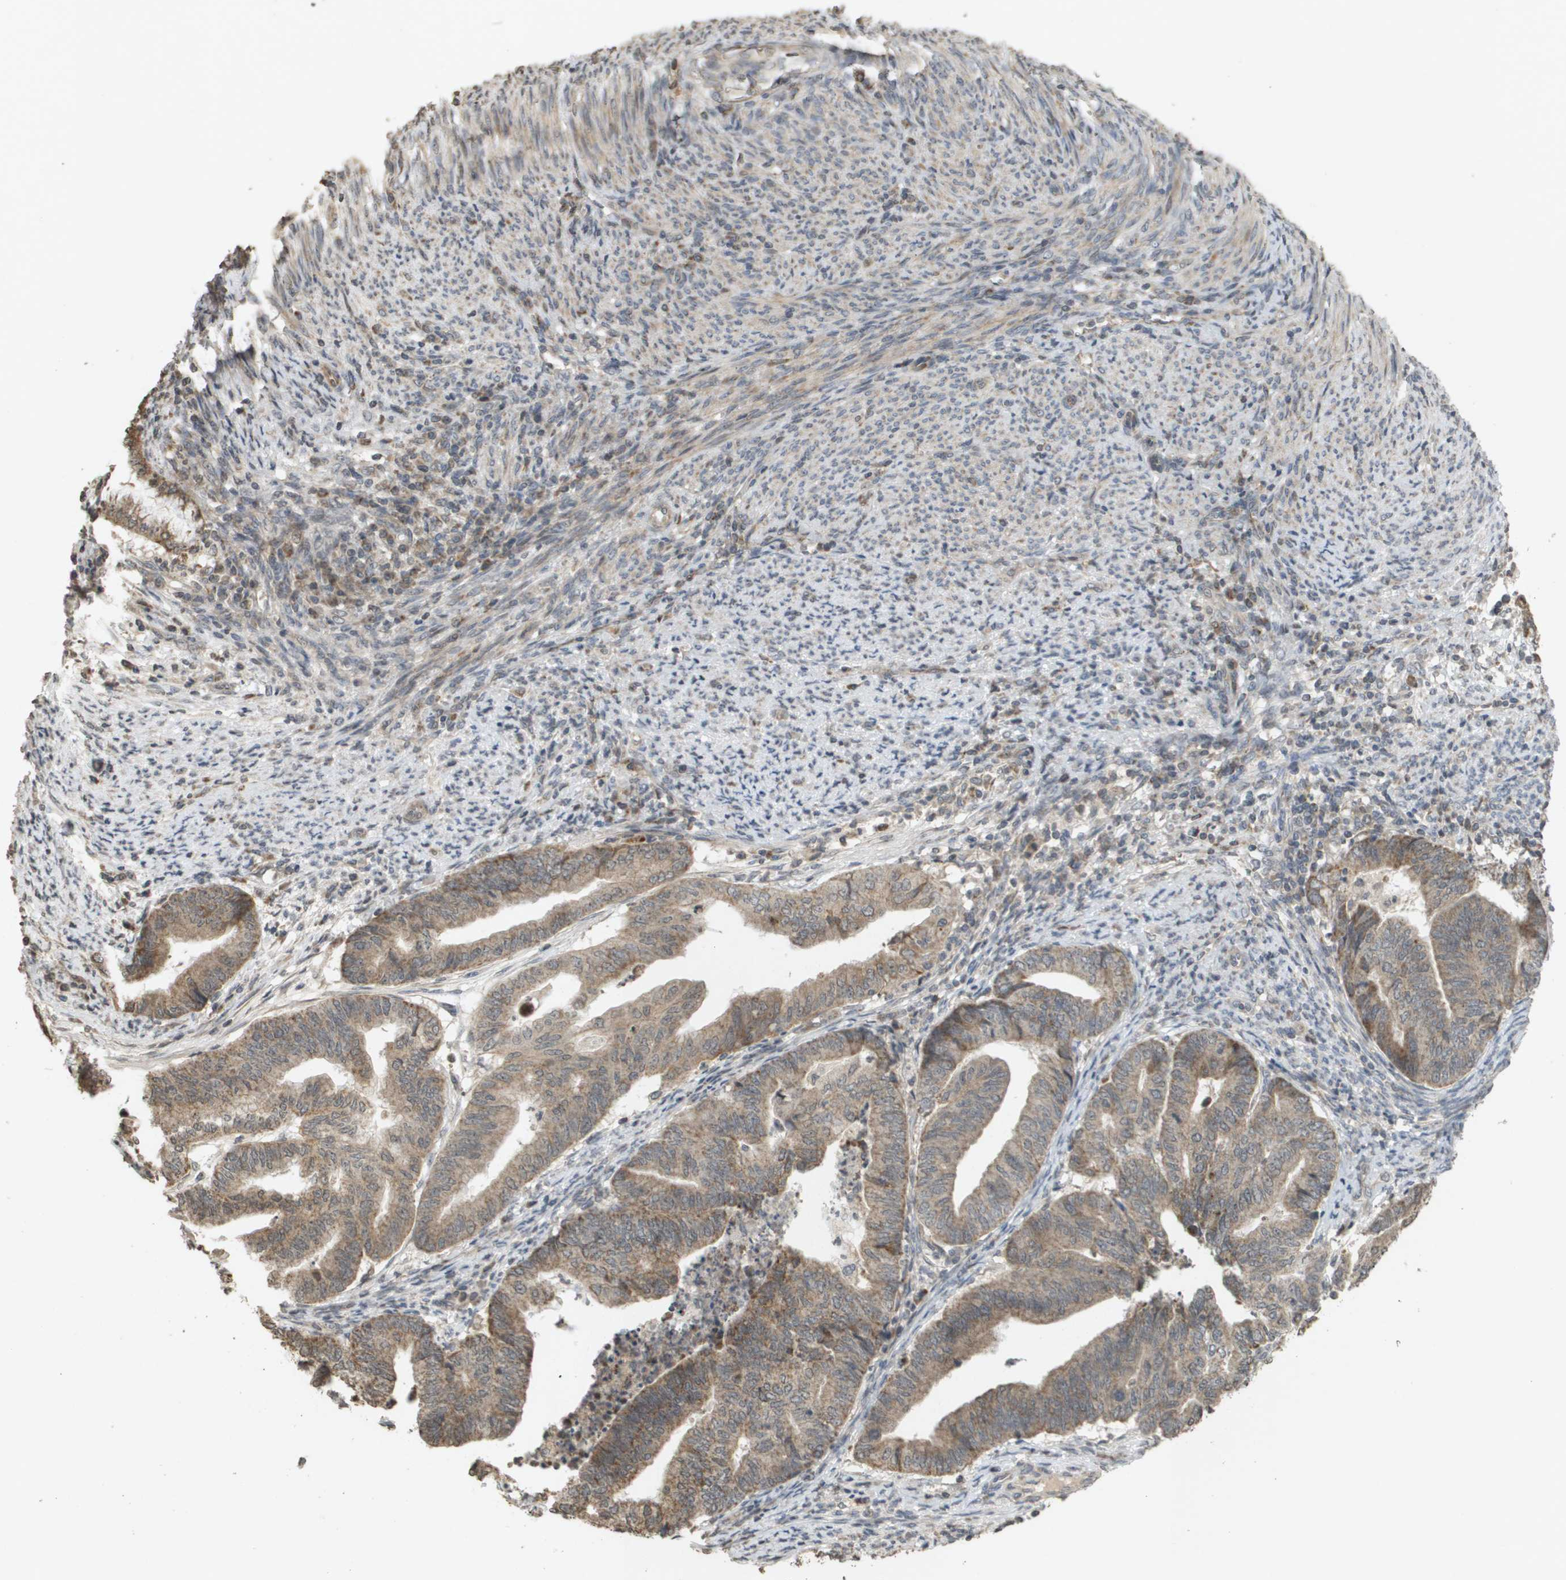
{"staining": {"intensity": "moderate", "quantity": ">75%", "location": "cytoplasmic/membranous"}, "tissue": "endometrial cancer", "cell_type": "Tumor cells", "image_type": "cancer", "snomed": [{"axis": "morphology", "description": "Adenocarcinoma, NOS"}, {"axis": "topography", "description": "Endometrium"}], "caption": "Immunohistochemical staining of endometrial cancer (adenocarcinoma) shows moderate cytoplasmic/membranous protein positivity in approximately >75% of tumor cells. (Stains: DAB (3,3'-diaminobenzidine) in brown, nuclei in blue, Microscopy: brightfield microscopy at high magnification).", "gene": "RAB21", "patient": {"sex": "female", "age": 79}}